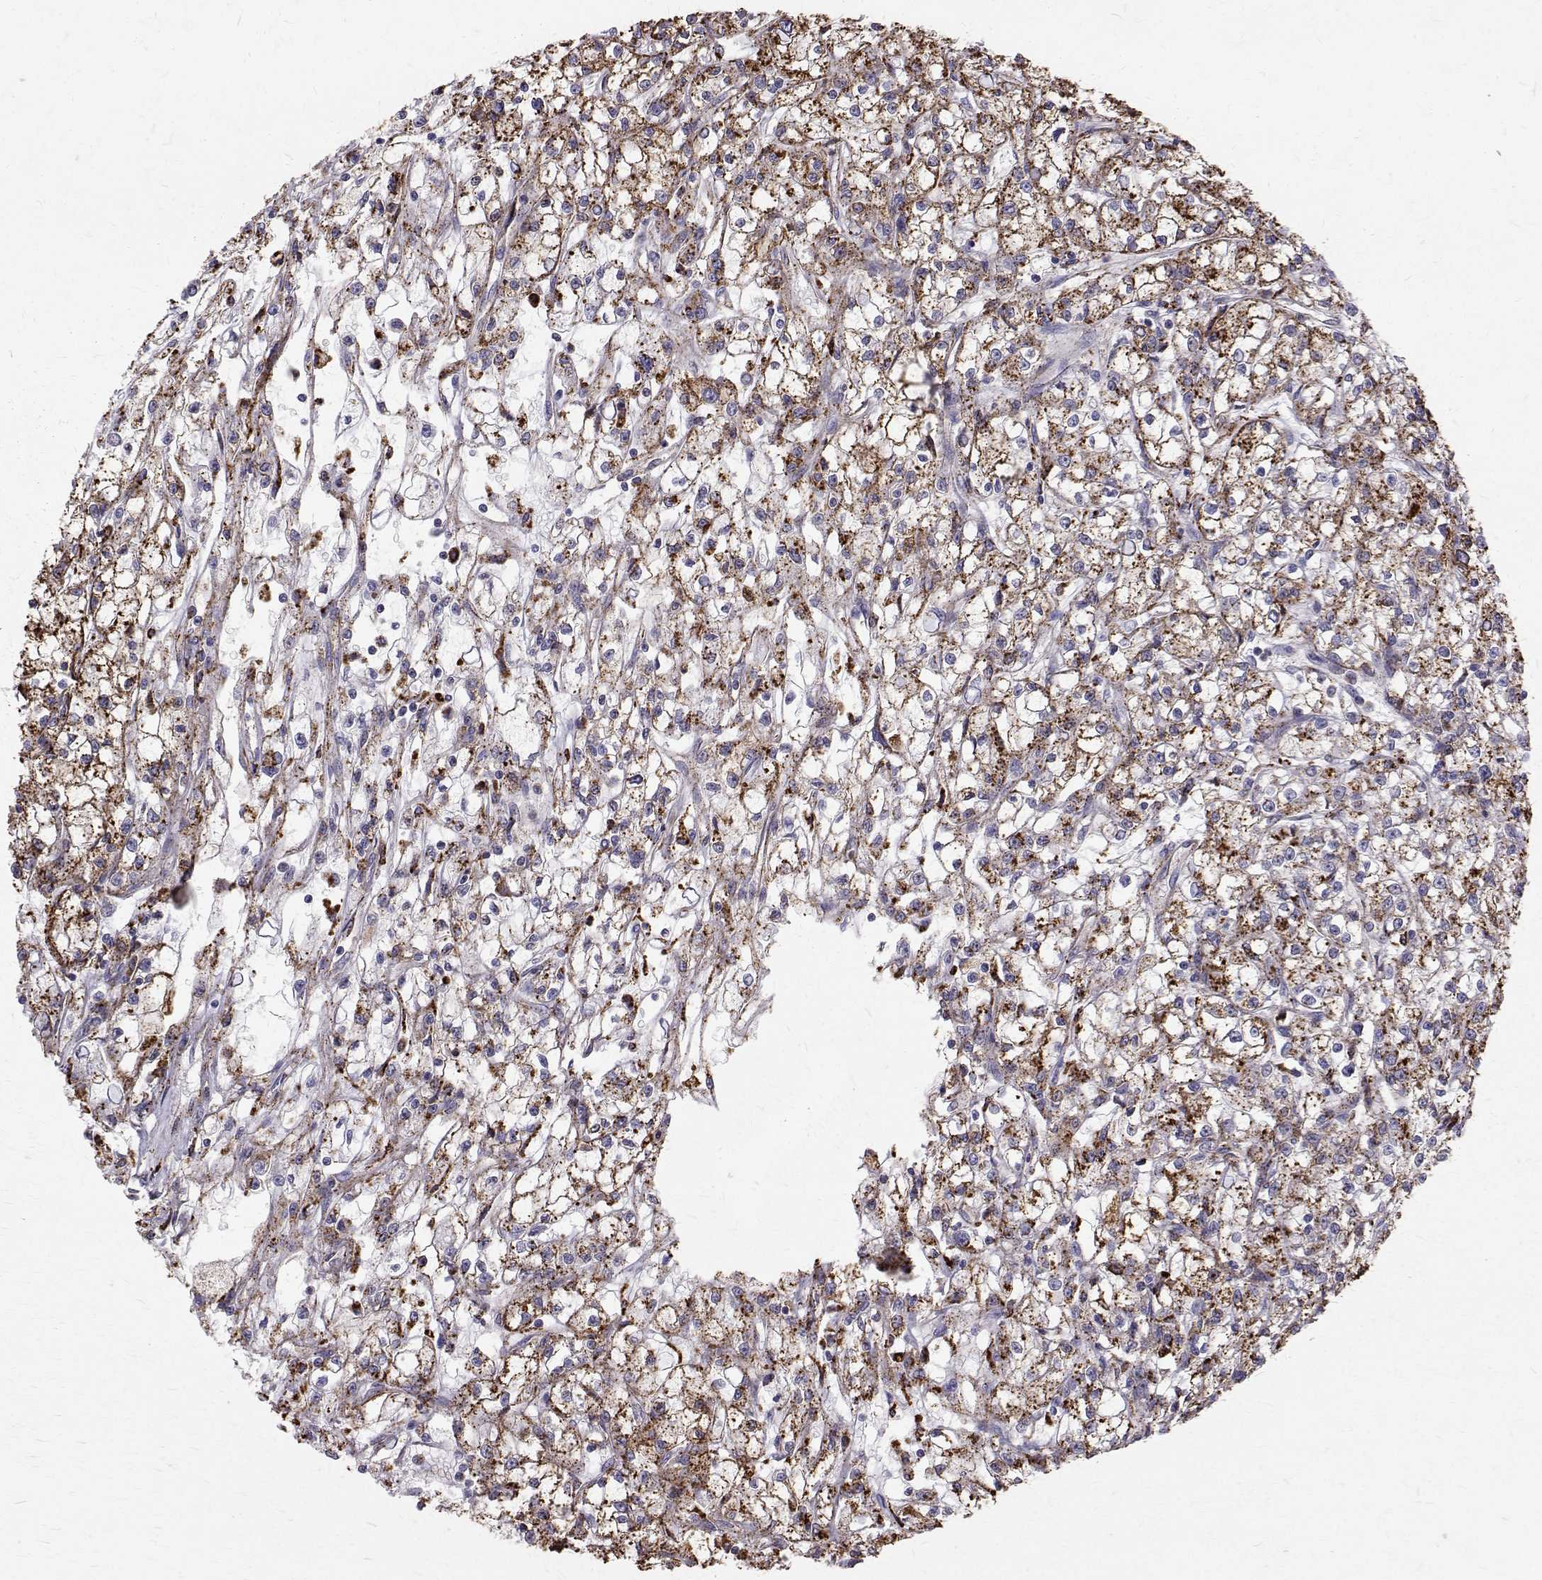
{"staining": {"intensity": "moderate", "quantity": ">75%", "location": "cytoplasmic/membranous"}, "tissue": "renal cancer", "cell_type": "Tumor cells", "image_type": "cancer", "snomed": [{"axis": "morphology", "description": "Adenocarcinoma, NOS"}, {"axis": "topography", "description": "Kidney"}], "caption": "Immunohistochemical staining of renal cancer (adenocarcinoma) reveals medium levels of moderate cytoplasmic/membranous protein positivity in about >75% of tumor cells.", "gene": "TPP1", "patient": {"sex": "female", "age": 59}}